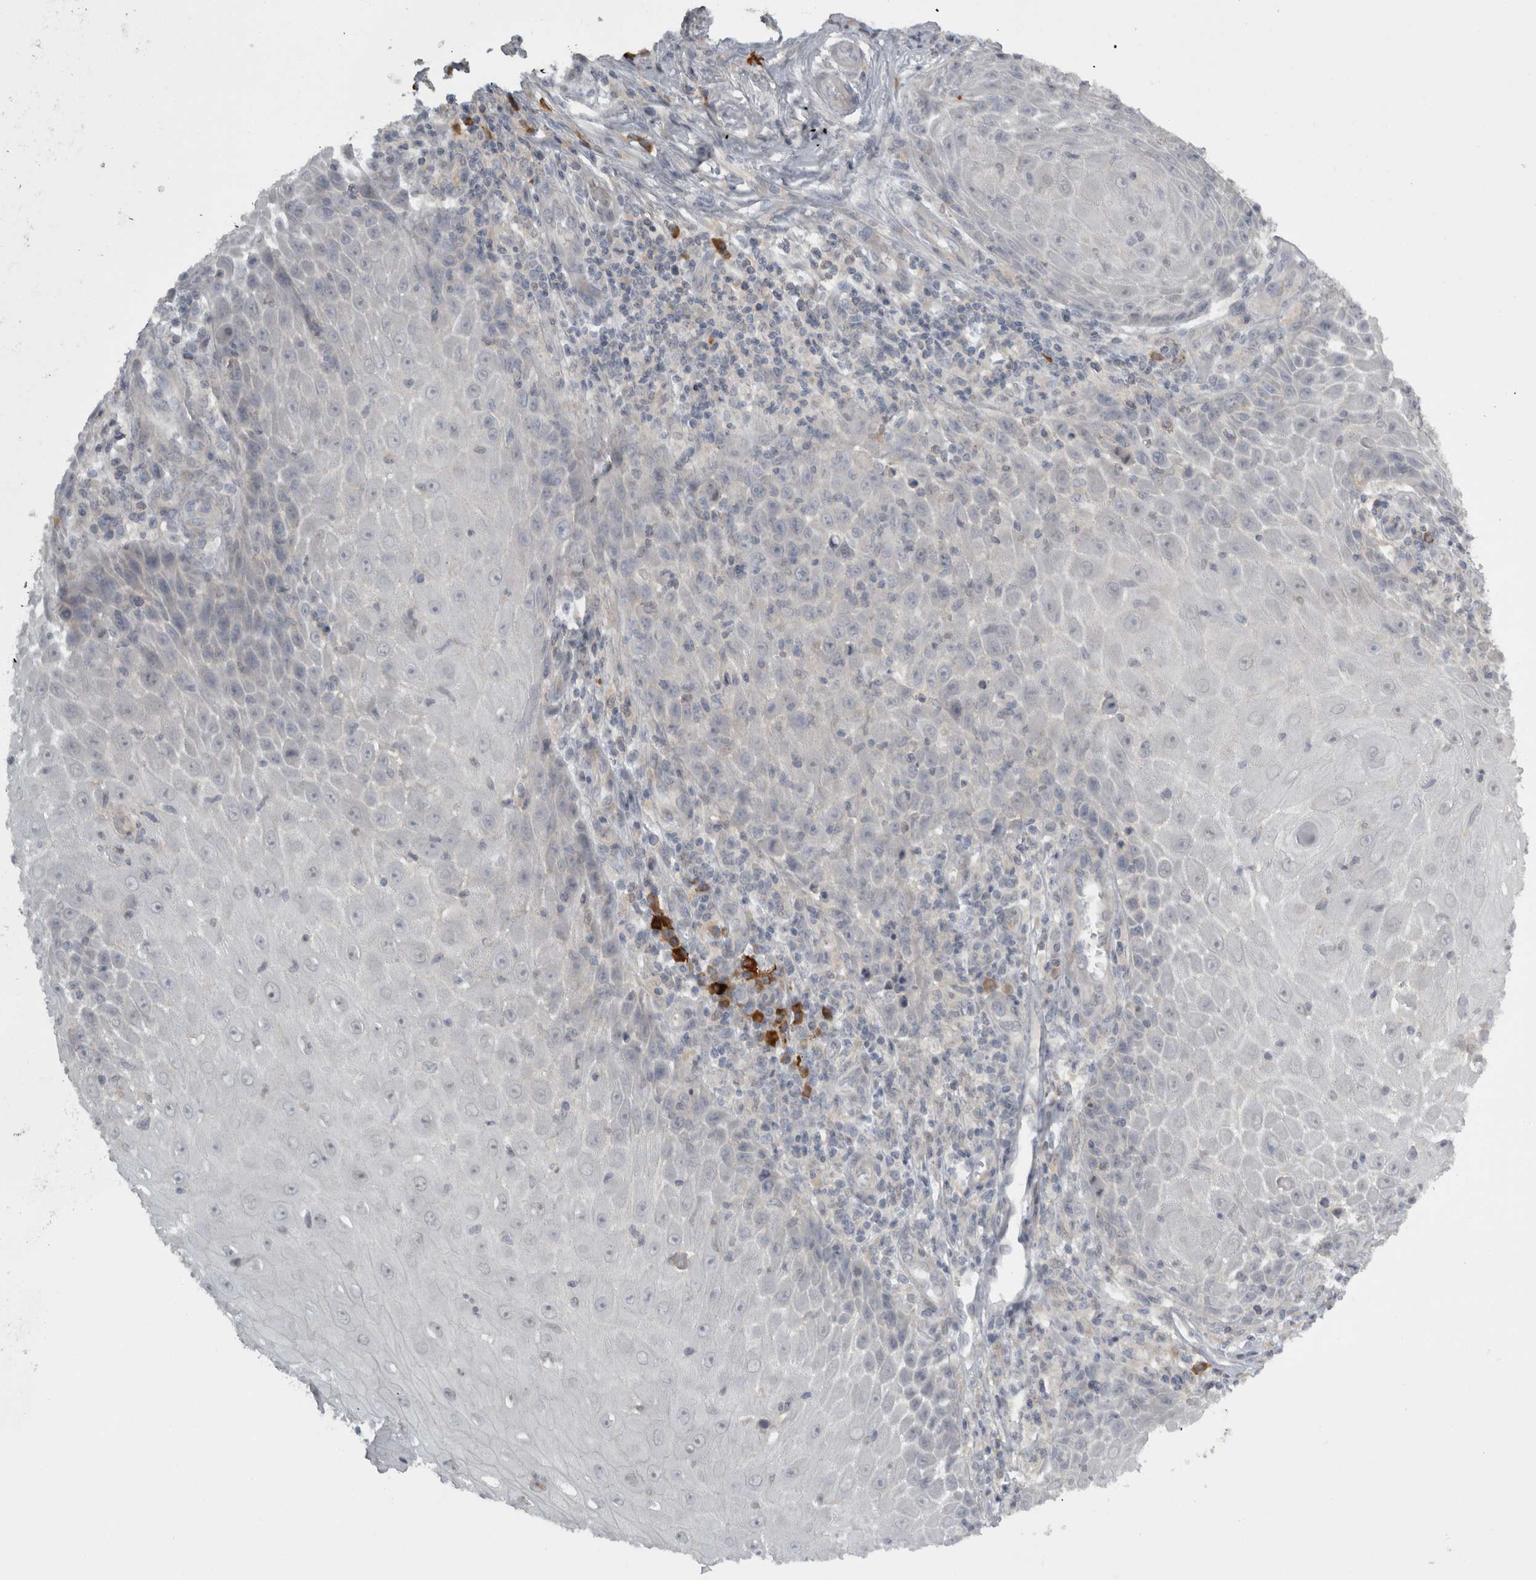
{"staining": {"intensity": "negative", "quantity": "none", "location": "none"}, "tissue": "skin cancer", "cell_type": "Tumor cells", "image_type": "cancer", "snomed": [{"axis": "morphology", "description": "Squamous cell carcinoma, NOS"}, {"axis": "topography", "description": "Skin"}], "caption": "The histopathology image demonstrates no significant expression in tumor cells of squamous cell carcinoma (skin).", "gene": "SLCO5A1", "patient": {"sex": "female", "age": 73}}